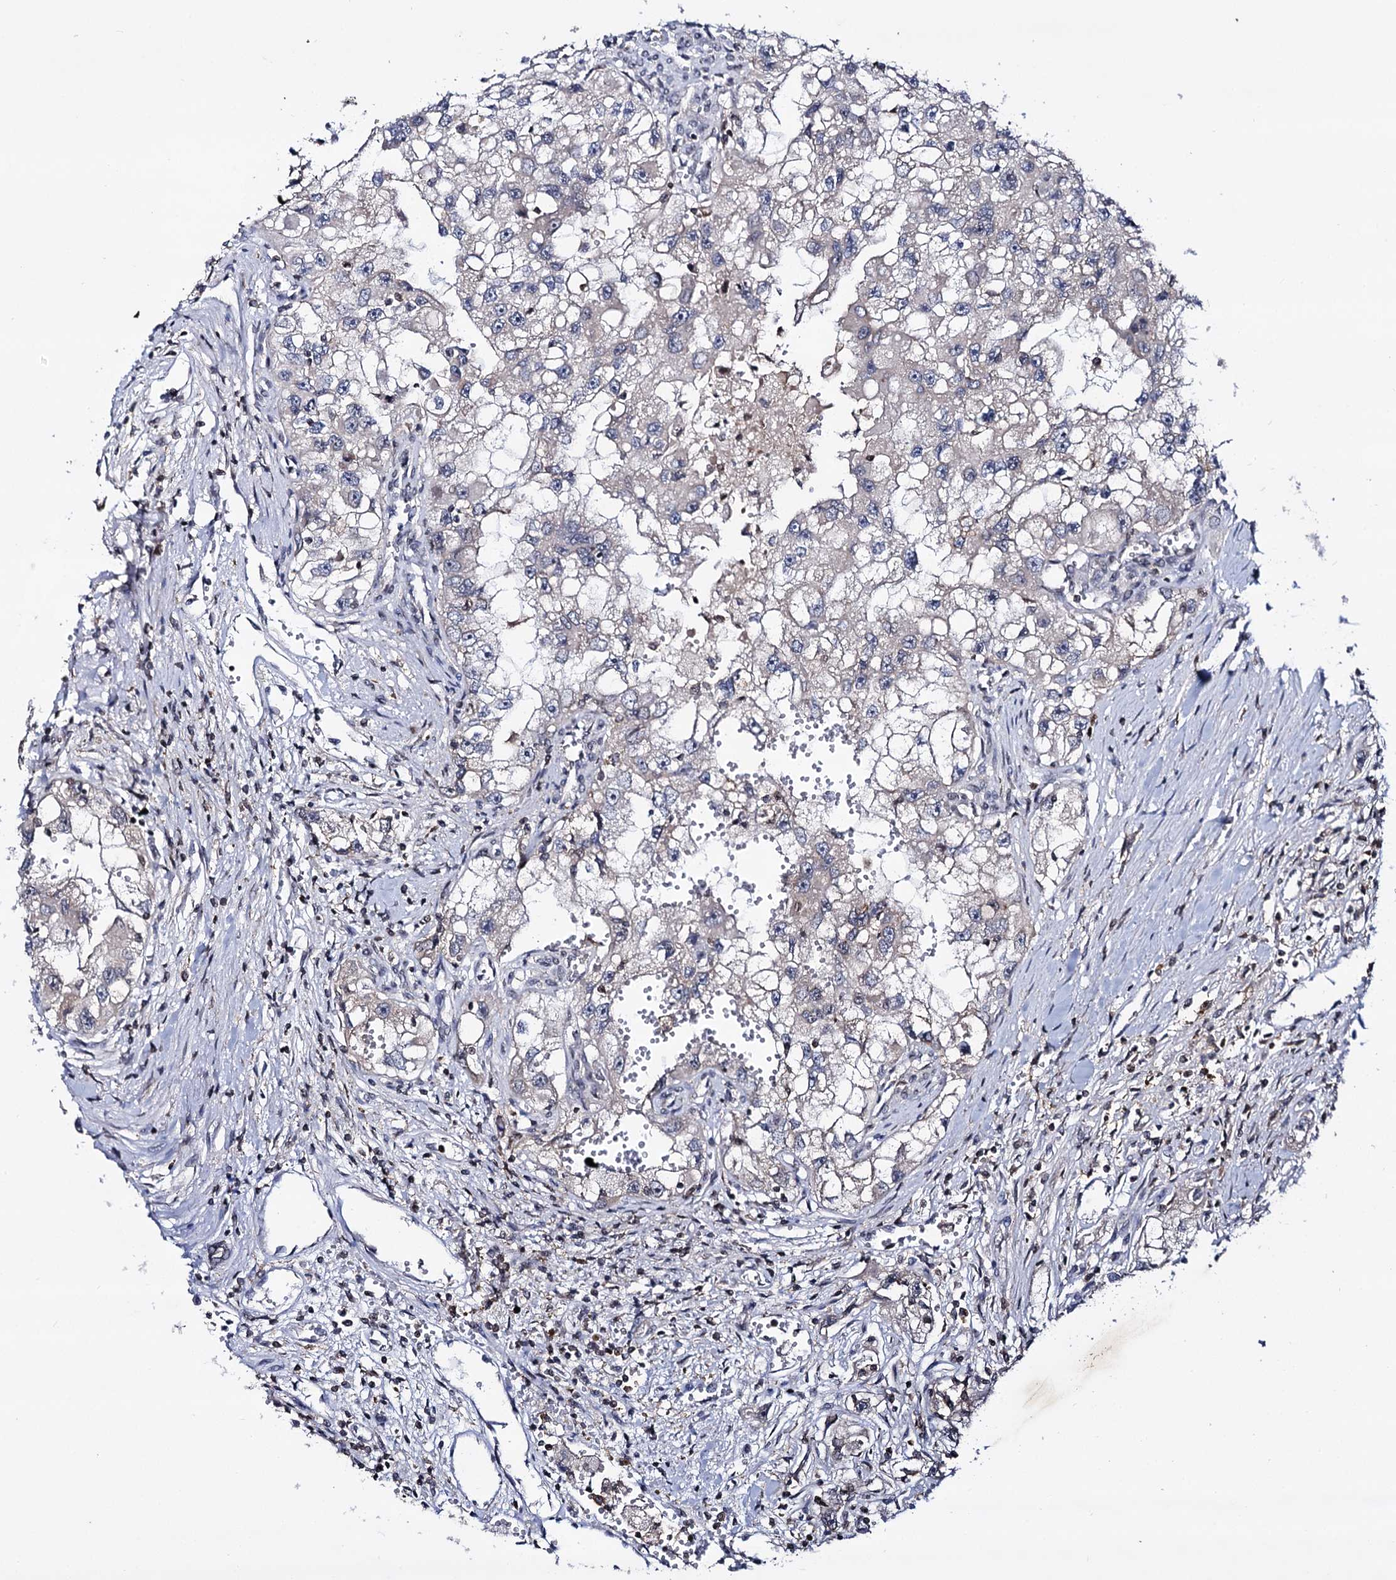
{"staining": {"intensity": "negative", "quantity": "none", "location": "none"}, "tissue": "renal cancer", "cell_type": "Tumor cells", "image_type": "cancer", "snomed": [{"axis": "morphology", "description": "Adenocarcinoma, NOS"}, {"axis": "topography", "description": "Kidney"}], "caption": "Human renal cancer stained for a protein using IHC shows no expression in tumor cells.", "gene": "SMCHD1", "patient": {"sex": "male", "age": 63}}